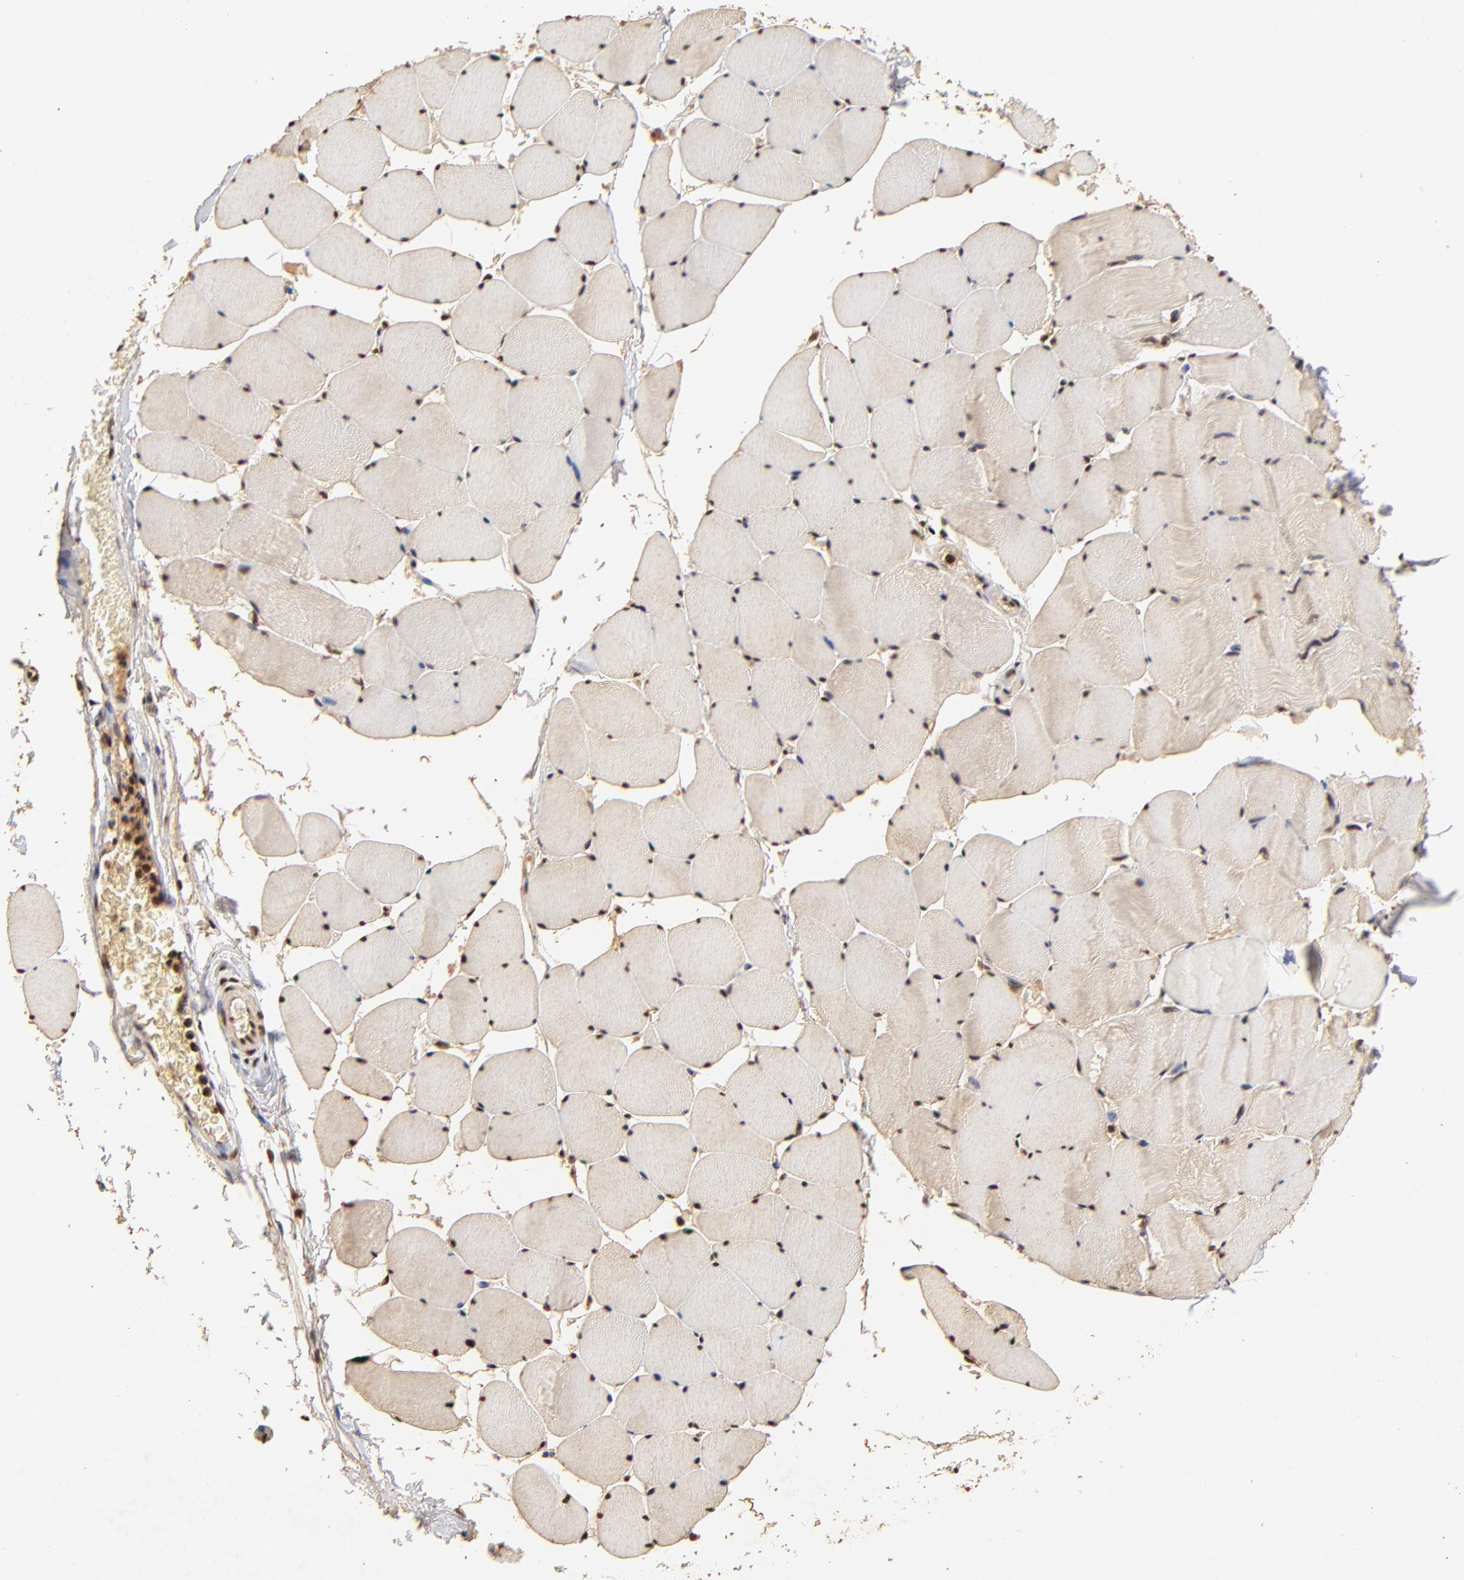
{"staining": {"intensity": "strong", "quantity": ">75%", "location": "nuclear"}, "tissue": "skeletal muscle", "cell_type": "Myocytes", "image_type": "normal", "snomed": [{"axis": "morphology", "description": "Normal tissue, NOS"}, {"axis": "topography", "description": "Skeletal muscle"}], "caption": "Immunohistochemistry (IHC) micrograph of benign human skeletal muscle stained for a protein (brown), which exhibits high levels of strong nuclear expression in approximately >75% of myocytes.", "gene": "MED12", "patient": {"sex": "male", "age": 62}}